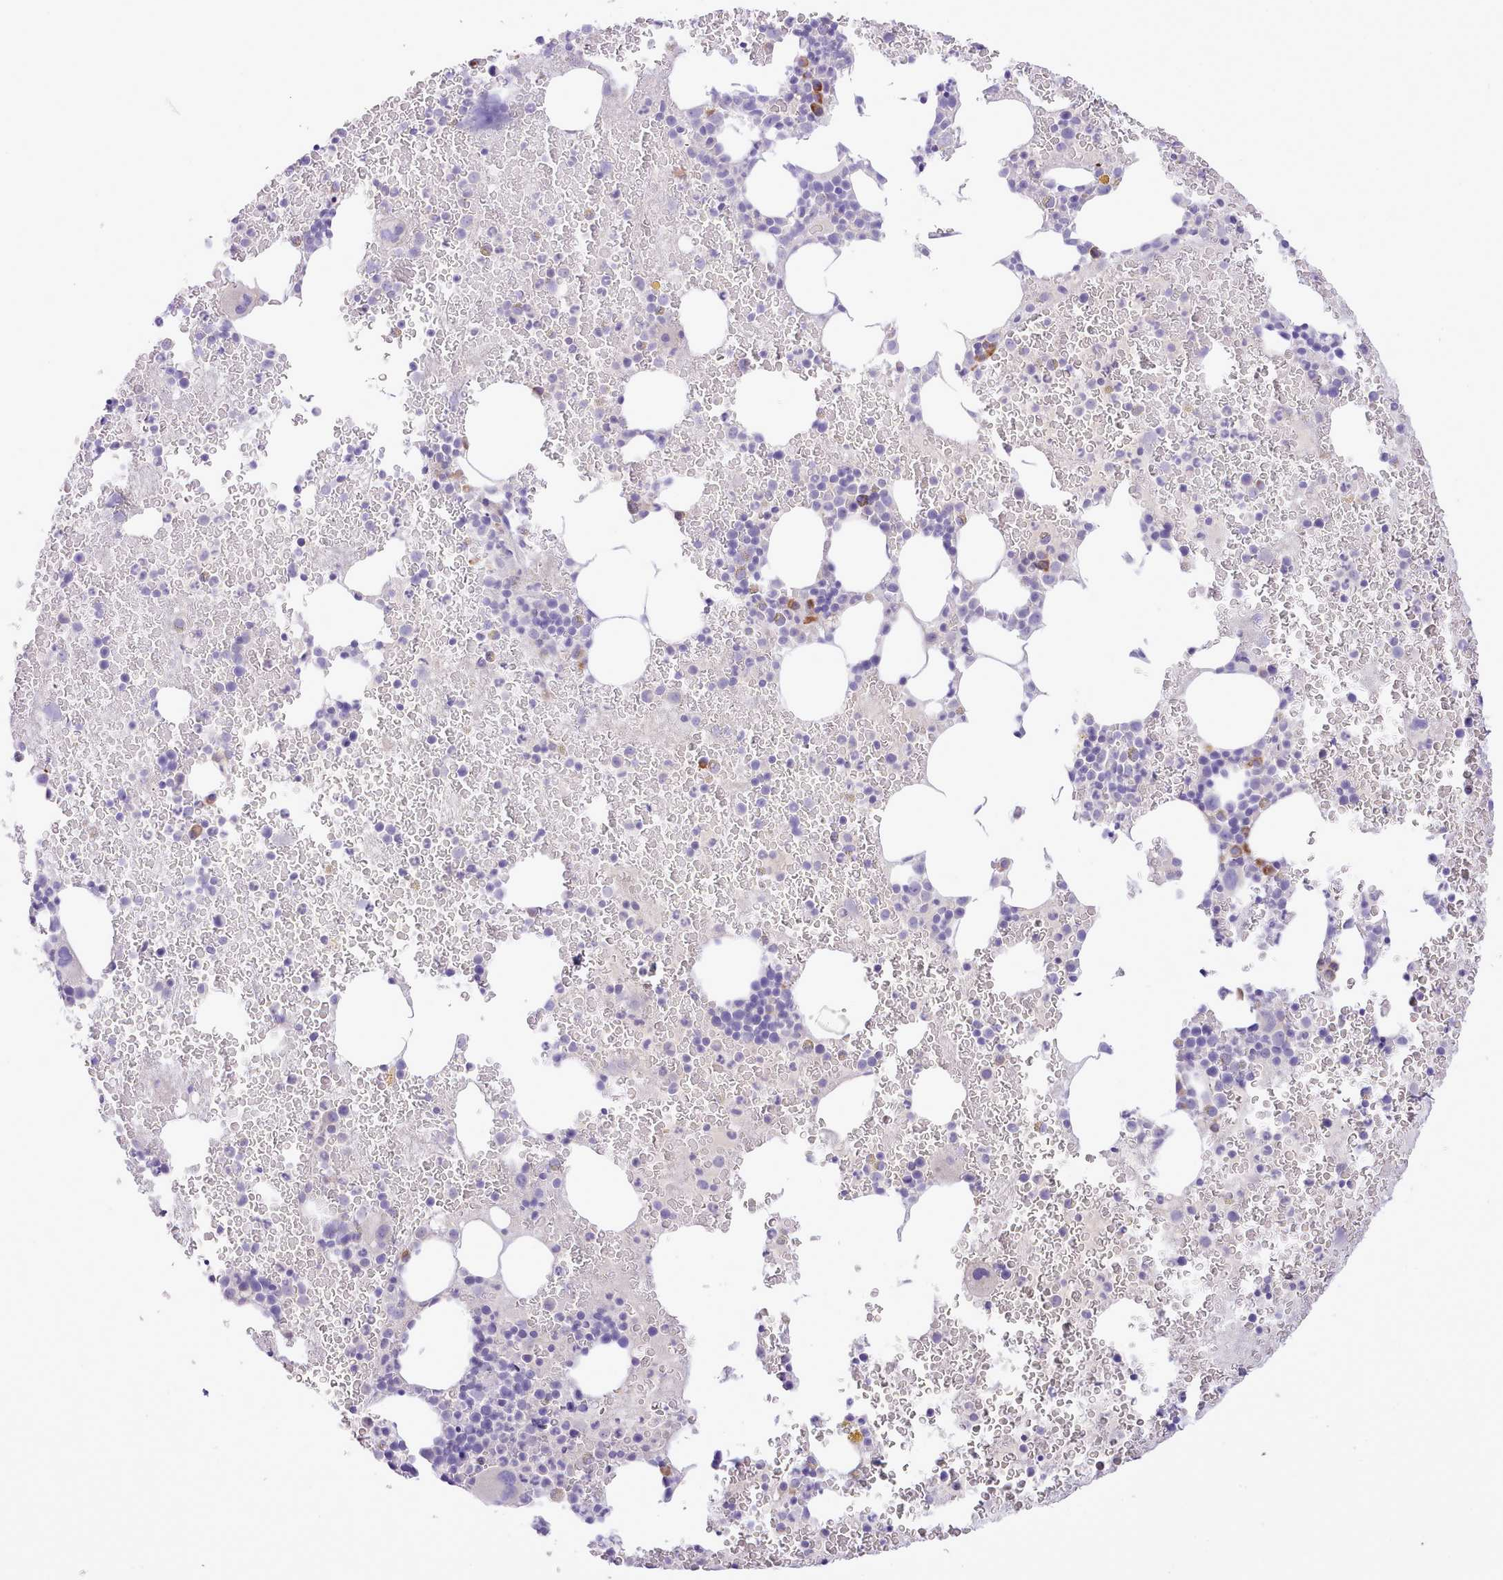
{"staining": {"intensity": "negative", "quantity": "none", "location": "none"}, "tissue": "bone marrow", "cell_type": "Hematopoietic cells", "image_type": "normal", "snomed": [{"axis": "morphology", "description": "Normal tissue, NOS"}, {"axis": "topography", "description": "Bone marrow"}], "caption": "Hematopoietic cells are negative for protein expression in unremarkable human bone marrow. Brightfield microscopy of IHC stained with DAB (brown) and hematoxylin (blue), captured at high magnification.", "gene": "CCL1", "patient": {"sex": "male", "age": 26}}